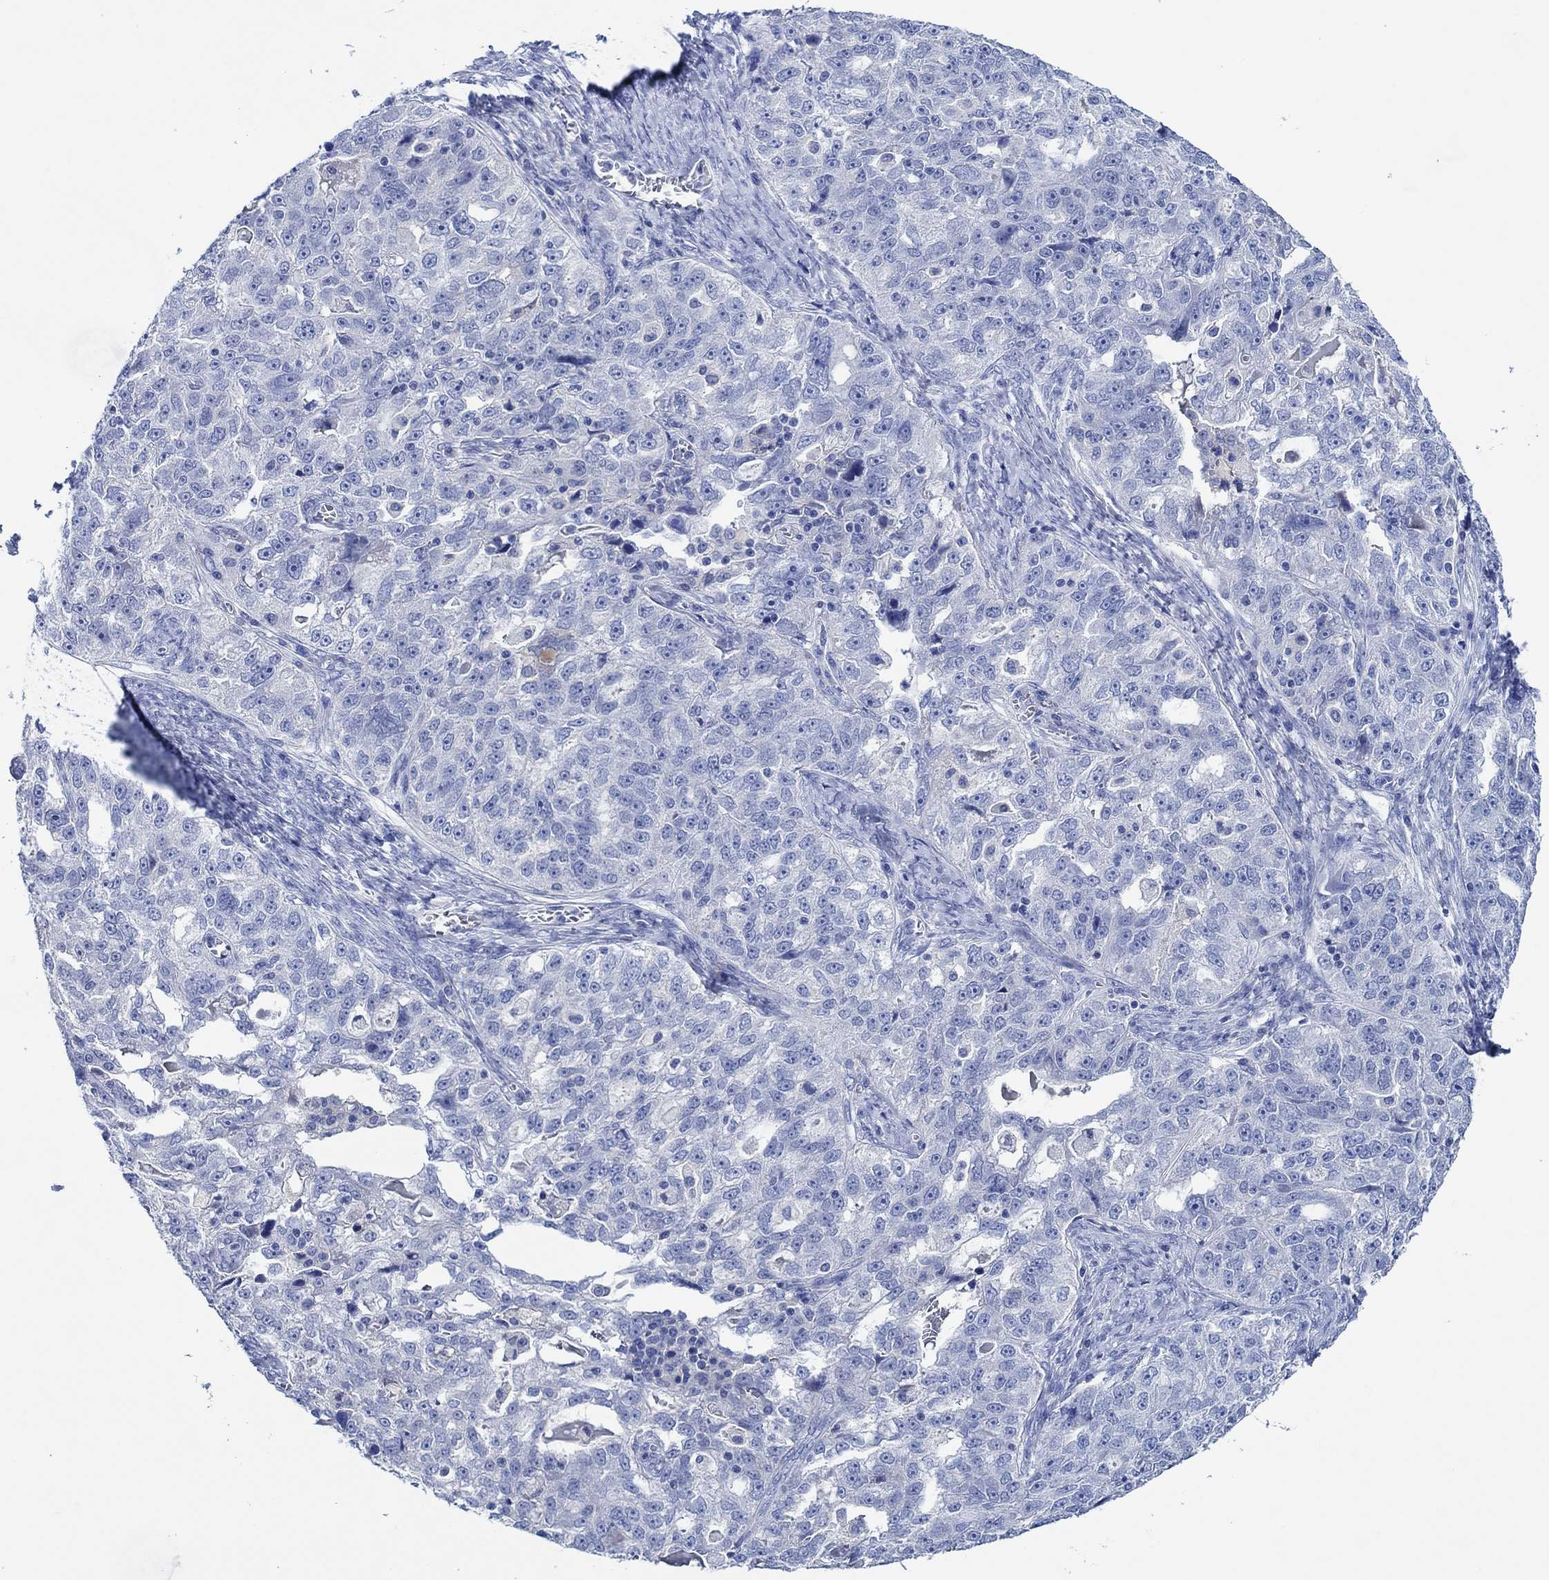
{"staining": {"intensity": "negative", "quantity": "none", "location": "none"}, "tissue": "ovarian cancer", "cell_type": "Tumor cells", "image_type": "cancer", "snomed": [{"axis": "morphology", "description": "Cystadenocarcinoma, serous, NOS"}, {"axis": "topography", "description": "Ovary"}], "caption": "IHC image of neoplastic tissue: ovarian serous cystadenocarcinoma stained with DAB (3,3'-diaminobenzidine) reveals no significant protein expression in tumor cells. (DAB IHC with hematoxylin counter stain).", "gene": "CPNE6", "patient": {"sex": "female", "age": 51}}